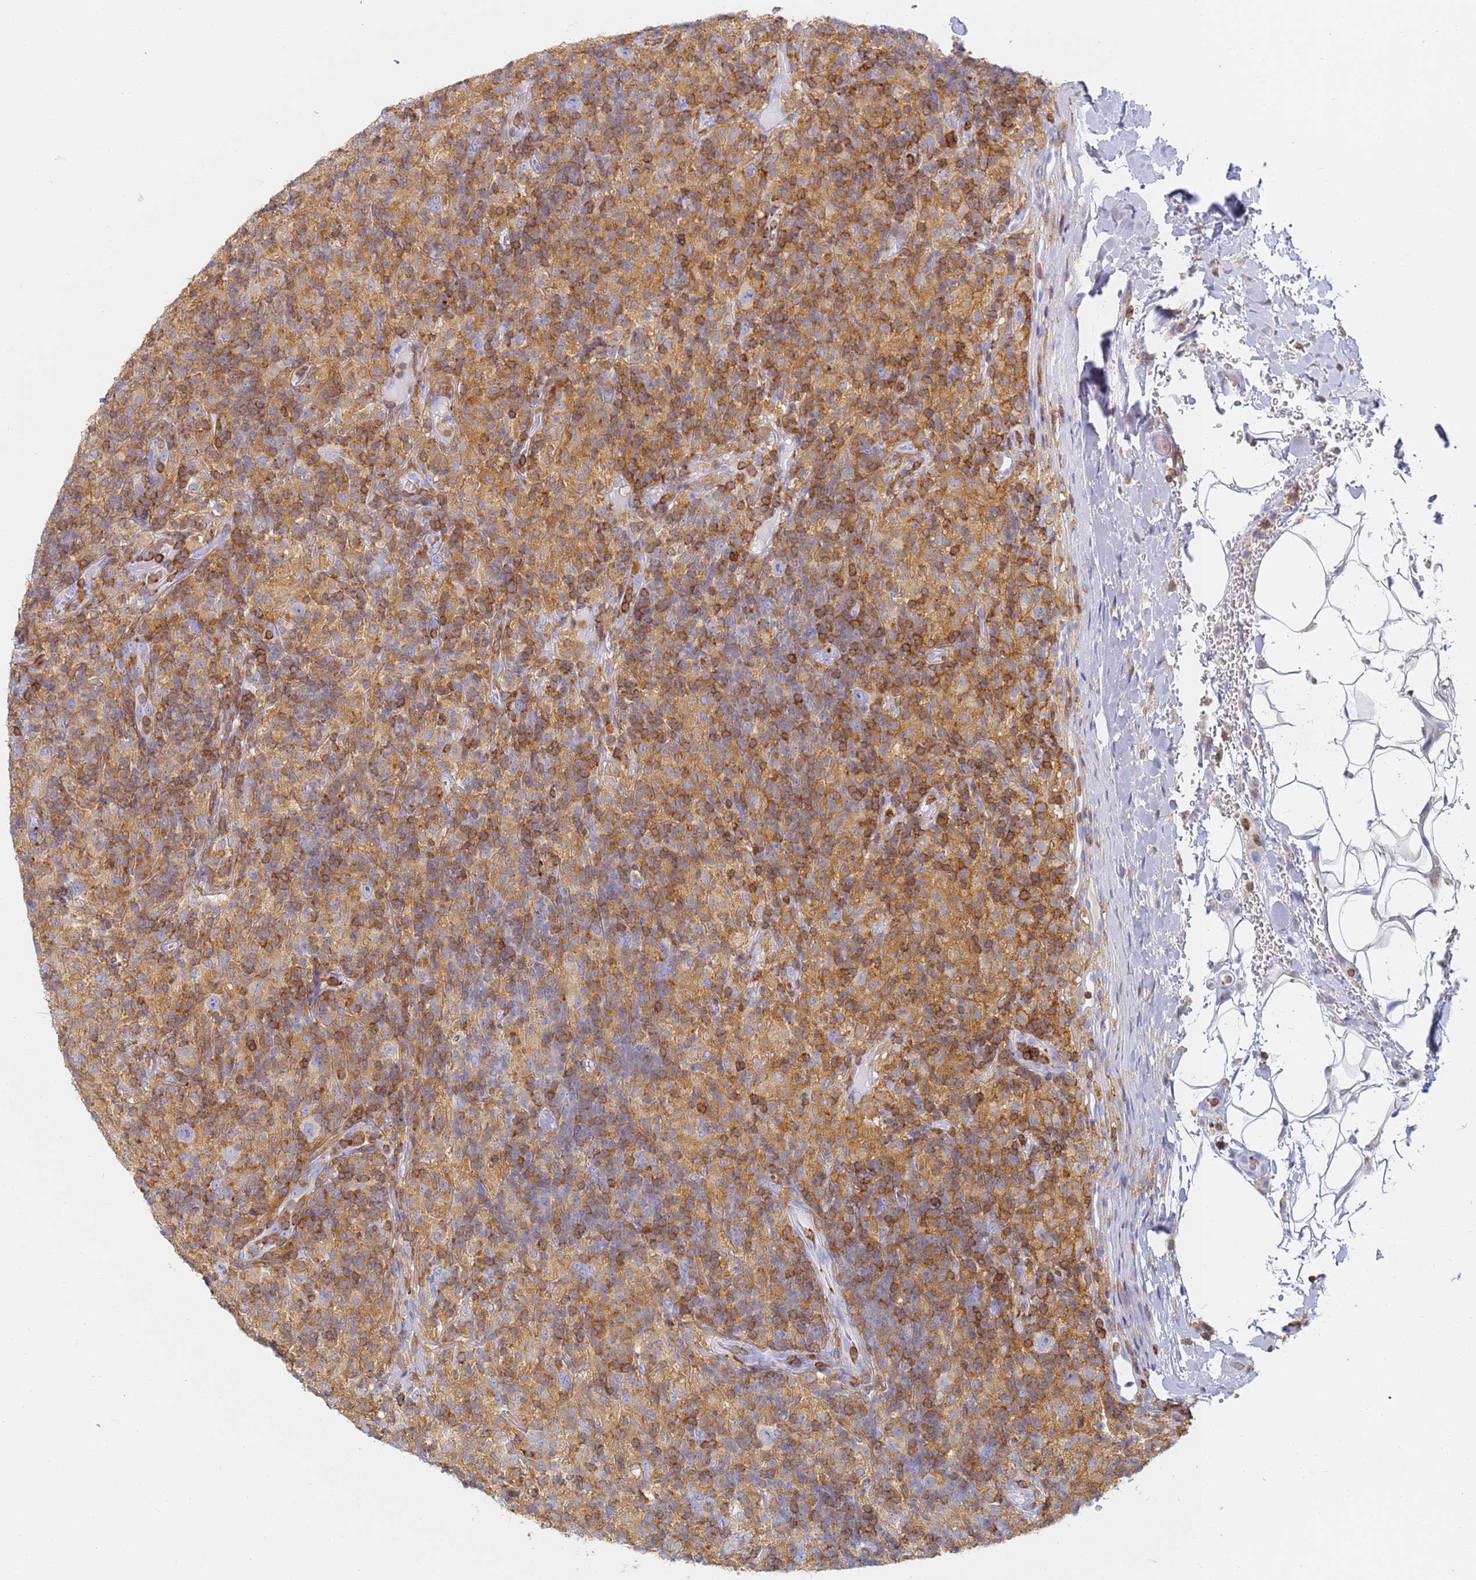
{"staining": {"intensity": "negative", "quantity": "none", "location": "none"}, "tissue": "lymphoma", "cell_type": "Tumor cells", "image_type": "cancer", "snomed": [{"axis": "morphology", "description": "Hodgkin's disease, NOS"}, {"axis": "topography", "description": "Lymph node"}], "caption": "Histopathology image shows no significant protein staining in tumor cells of Hodgkin's disease.", "gene": "BIN2", "patient": {"sex": "male", "age": 70}}